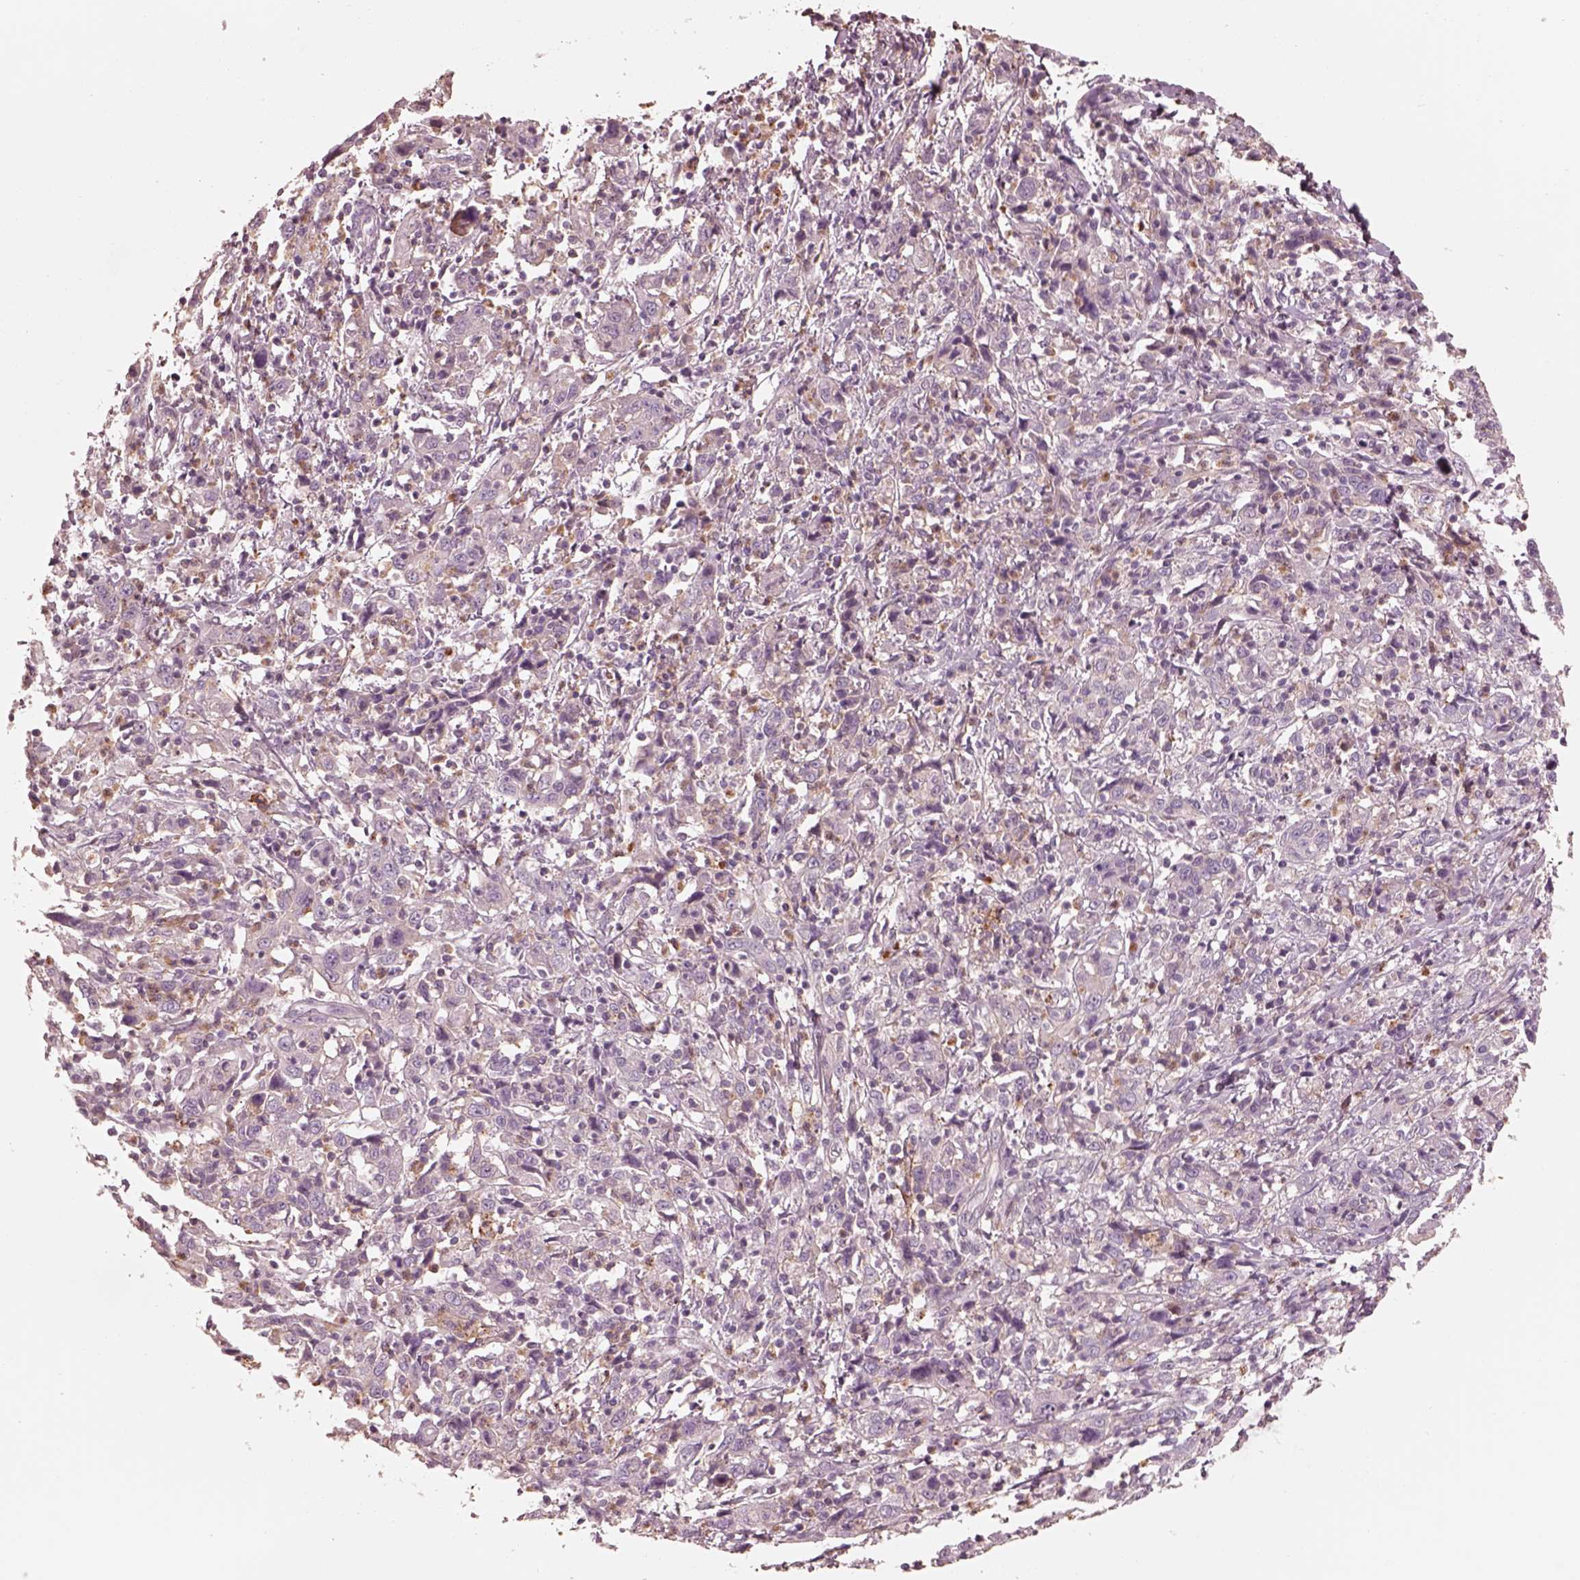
{"staining": {"intensity": "weak", "quantity": "25%-75%", "location": "cytoplasmic/membranous"}, "tissue": "cervical cancer", "cell_type": "Tumor cells", "image_type": "cancer", "snomed": [{"axis": "morphology", "description": "Squamous cell carcinoma, NOS"}, {"axis": "topography", "description": "Cervix"}], "caption": "Immunohistochemistry micrograph of neoplastic tissue: human cervical cancer (squamous cell carcinoma) stained using immunohistochemistry shows low levels of weak protein expression localized specifically in the cytoplasmic/membranous of tumor cells, appearing as a cytoplasmic/membranous brown color.", "gene": "GPRIN1", "patient": {"sex": "female", "age": 46}}